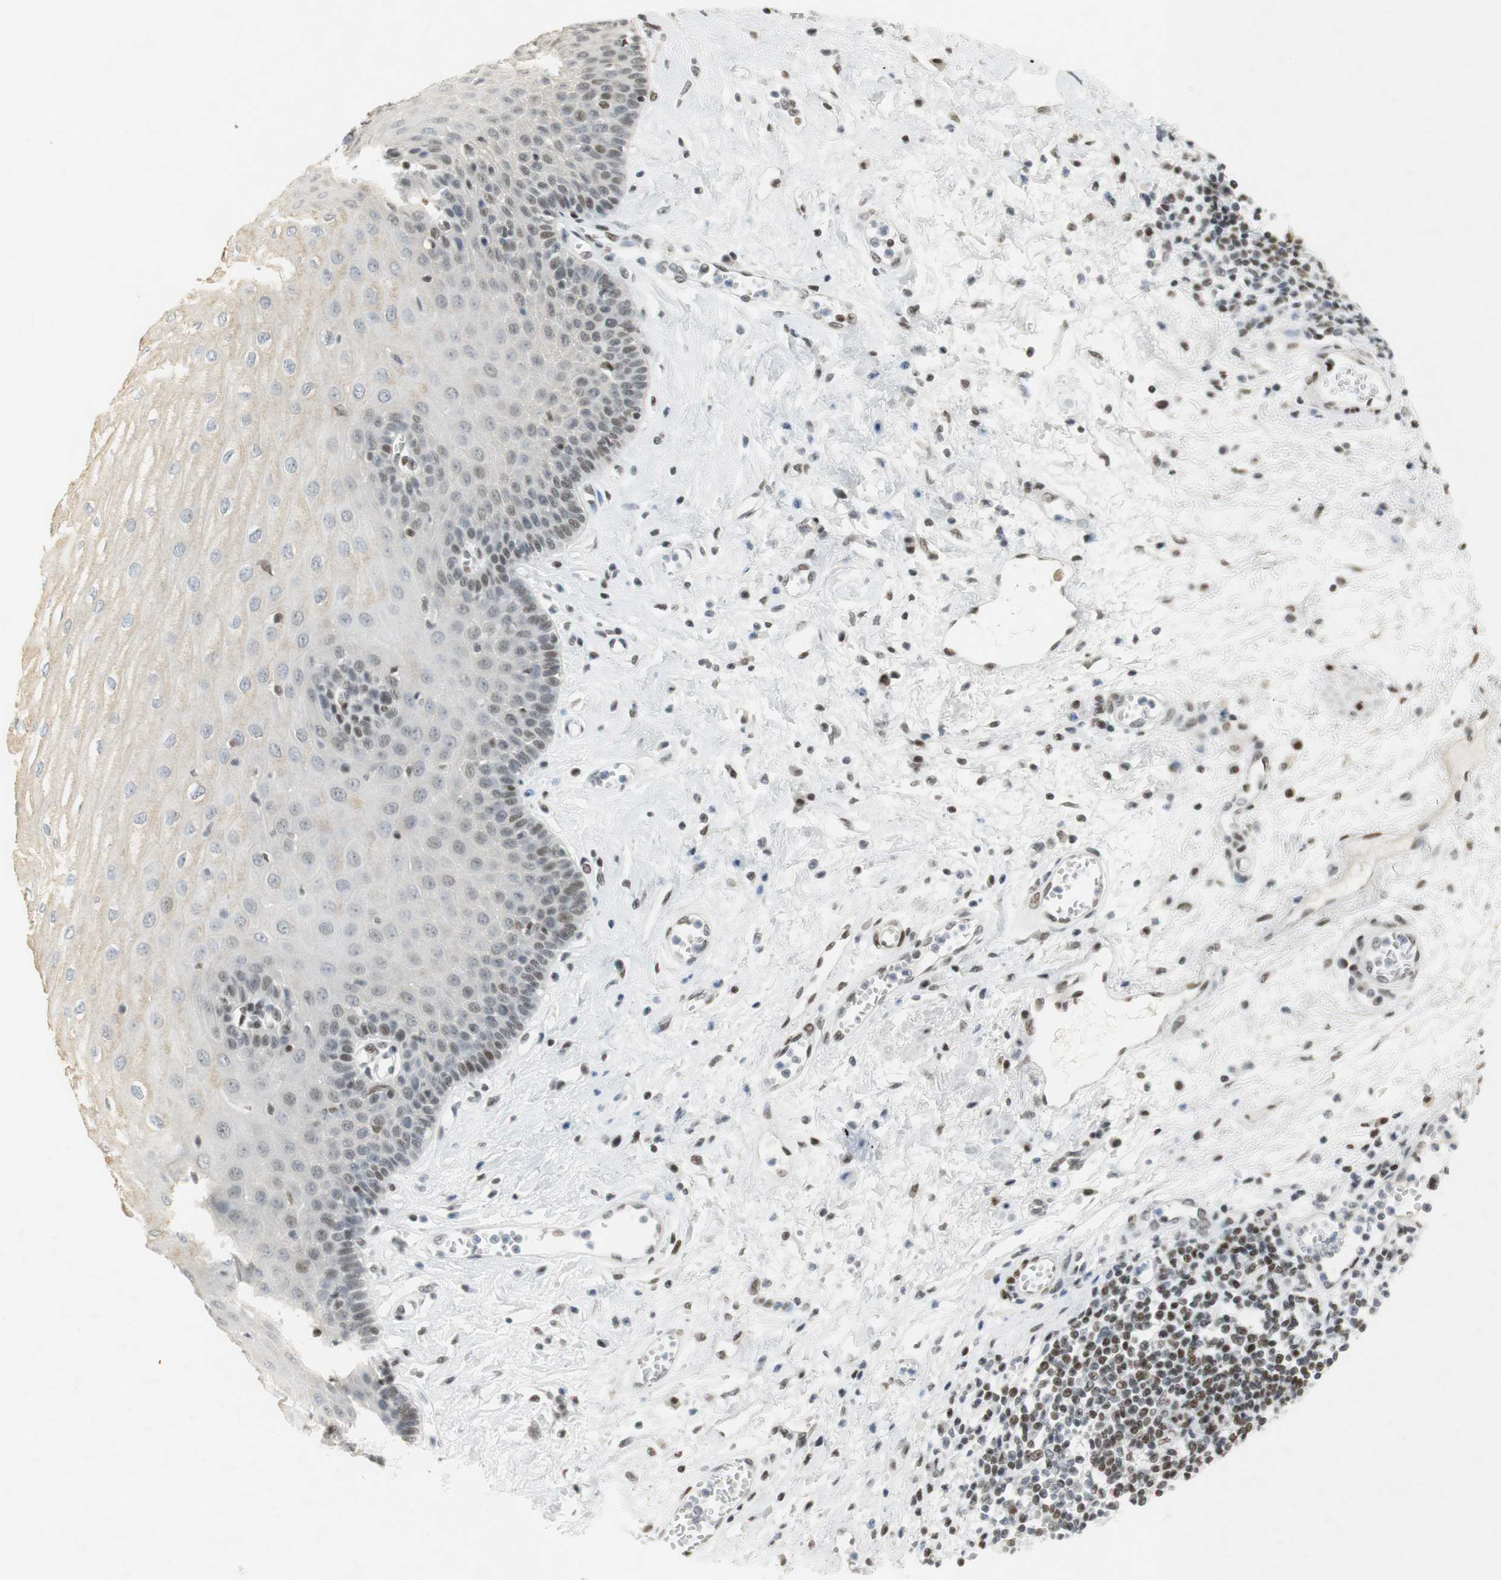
{"staining": {"intensity": "weak", "quantity": "25%-75%", "location": "nuclear"}, "tissue": "esophagus", "cell_type": "Squamous epithelial cells", "image_type": "normal", "snomed": [{"axis": "morphology", "description": "Normal tissue, NOS"}, {"axis": "morphology", "description": "Squamous cell carcinoma, NOS"}, {"axis": "topography", "description": "Esophagus"}], "caption": "Protein expression analysis of unremarkable human esophagus reveals weak nuclear expression in about 25%-75% of squamous epithelial cells. (brown staining indicates protein expression, while blue staining denotes nuclei).", "gene": "BMI1", "patient": {"sex": "male", "age": 65}}